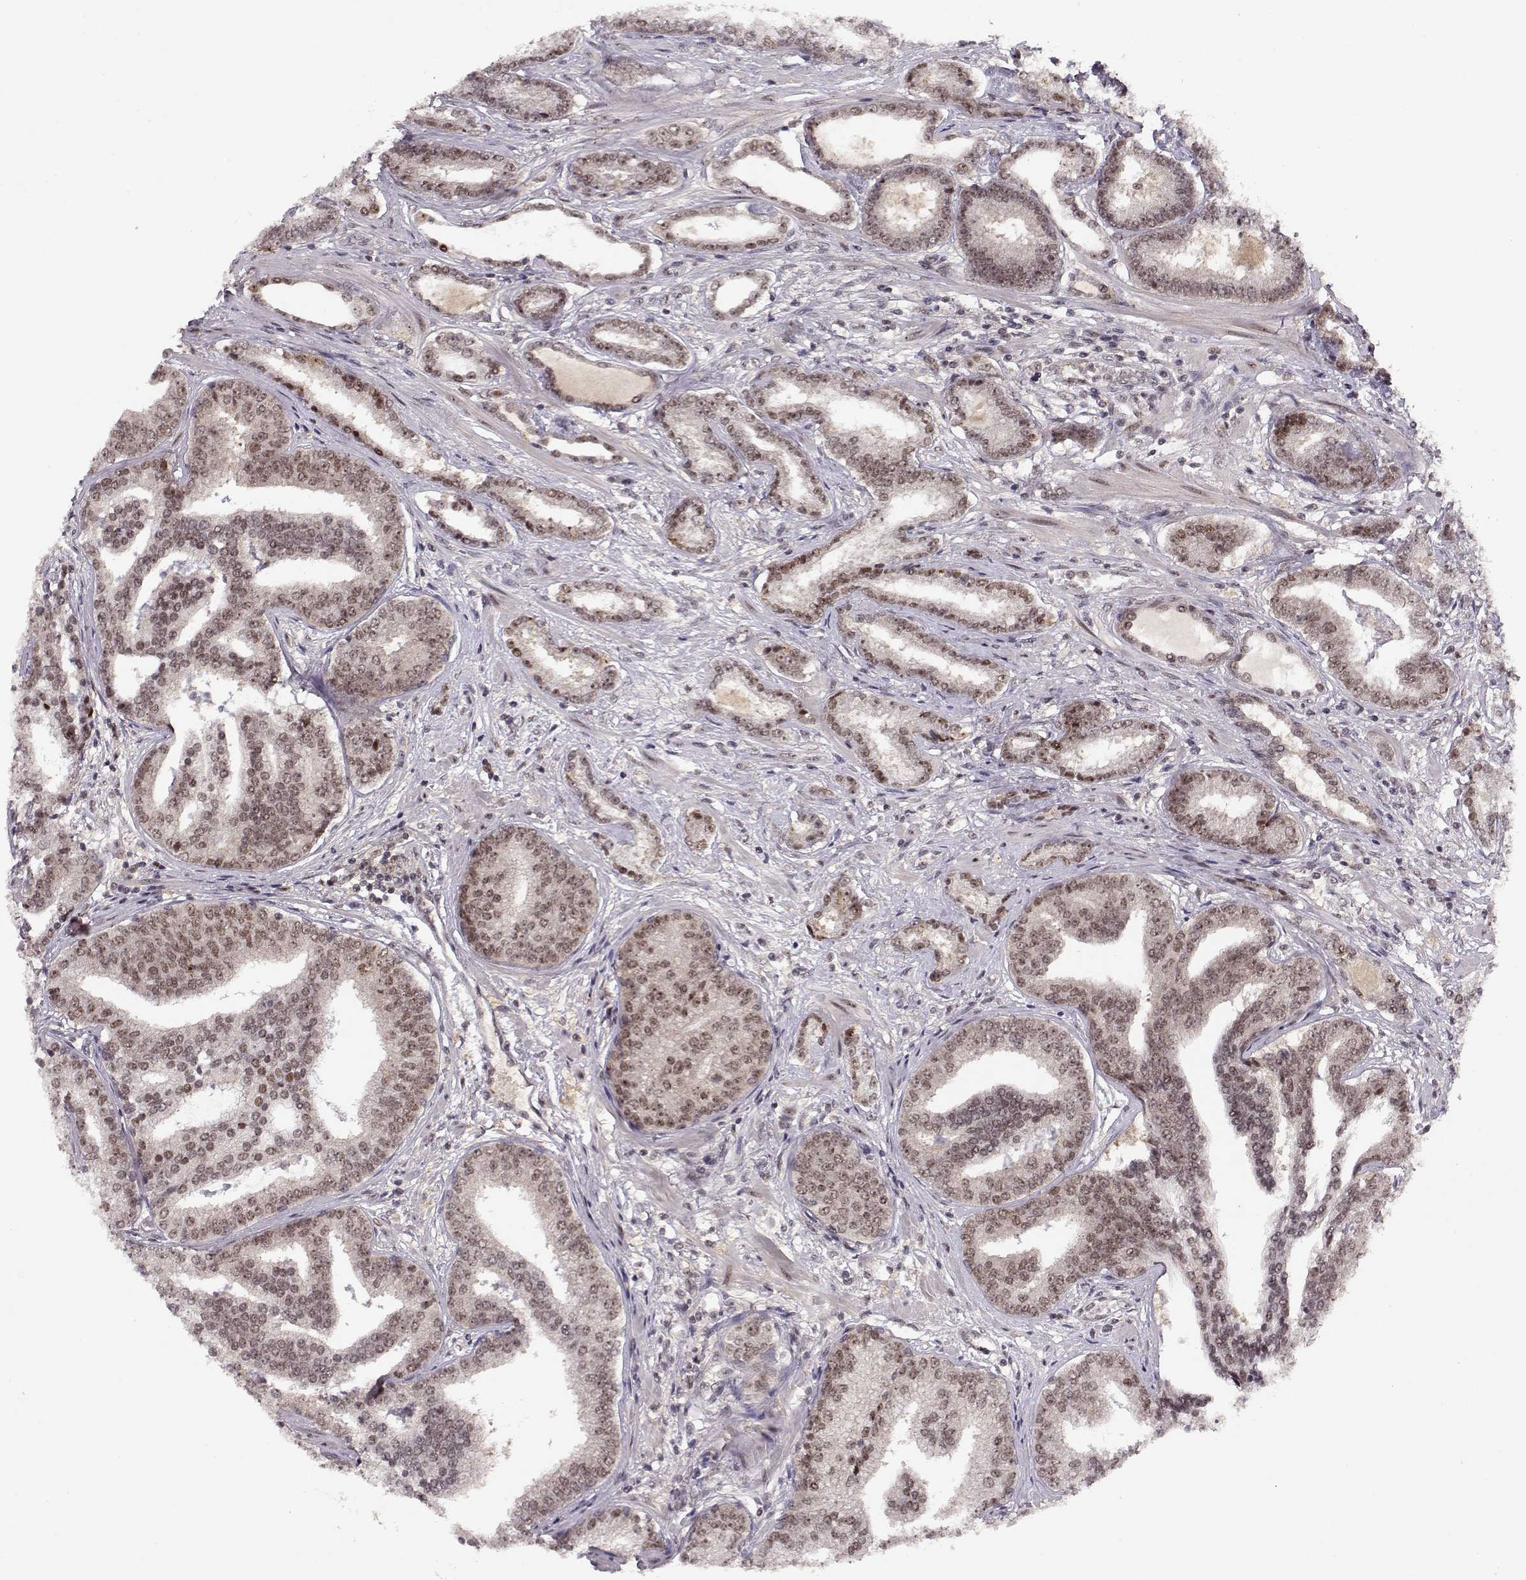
{"staining": {"intensity": "moderate", "quantity": "25%-75%", "location": "nuclear"}, "tissue": "prostate cancer", "cell_type": "Tumor cells", "image_type": "cancer", "snomed": [{"axis": "morphology", "description": "Adenocarcinoma, NOS"}, {"axis": "topography", "description": "Prostate"}], "caption": "DAB (3,3'-diaminobenzidine) immunohistochemical staining of human prostate cancer (adenocarcinoma) displays moderate nuclear protein staining in approximately 25%-75% of tumor cells.", "gene": "CSNK2A1", "patient": {"sex": "male", "age": 64}}